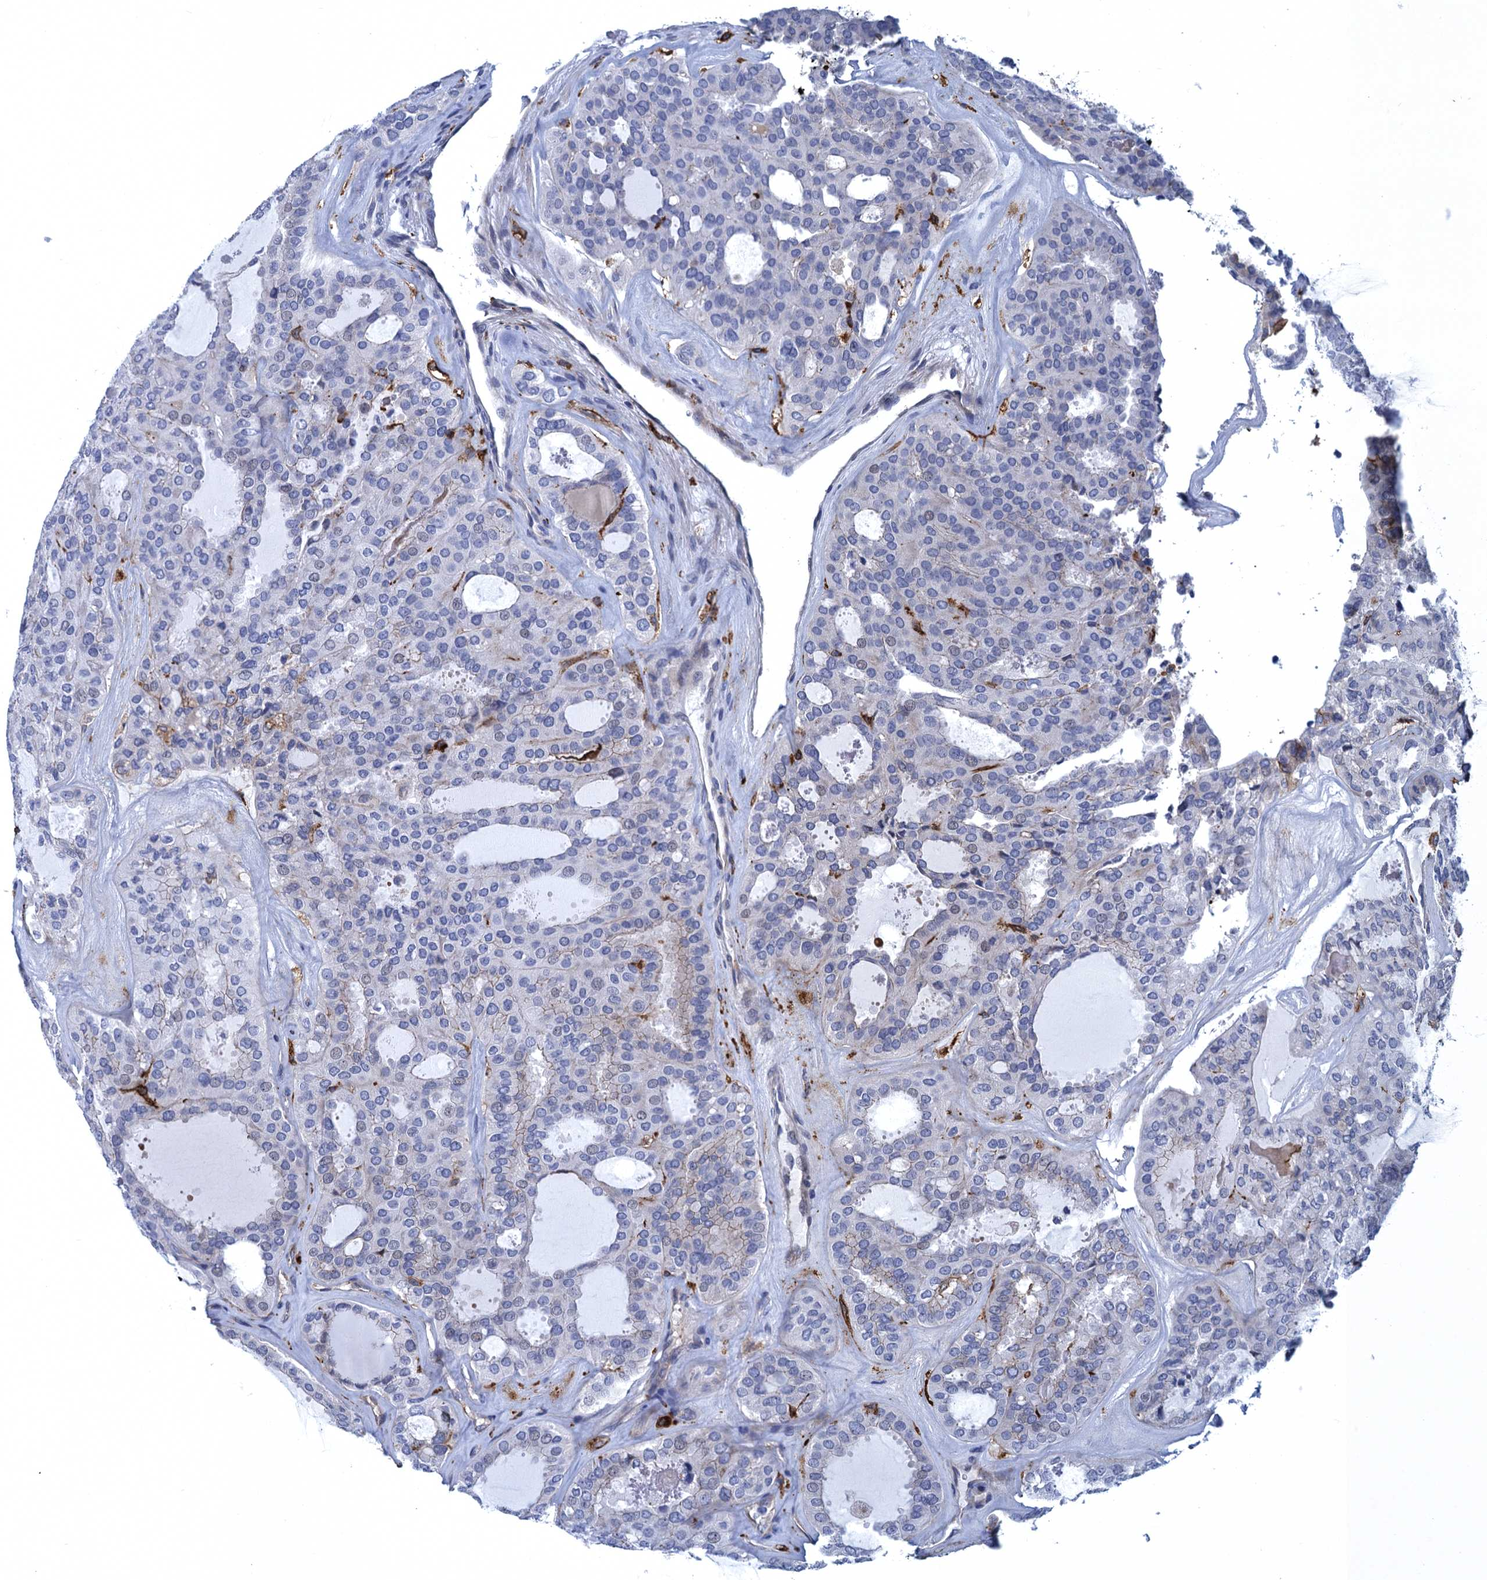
{"staining": {"intensity": "negative", "quantity": "none", "location": "none"}, "tissue": "thyroid cancer", "cell_type": "Tumor cells", "image_type": "cancer", "snomed": [{"axis": "morphology", "description": "Follicular adenoma carcinoma, NOS"}, {"axis": "topography", "description": "Thyroid gland"}], "caption": "The micrograph reveals no staining of tumor cells in thyroid cancer (follicular adenoma carcinoma).", "gene": "DNHD1", "patient": {"sex": "male", "age": 75}}